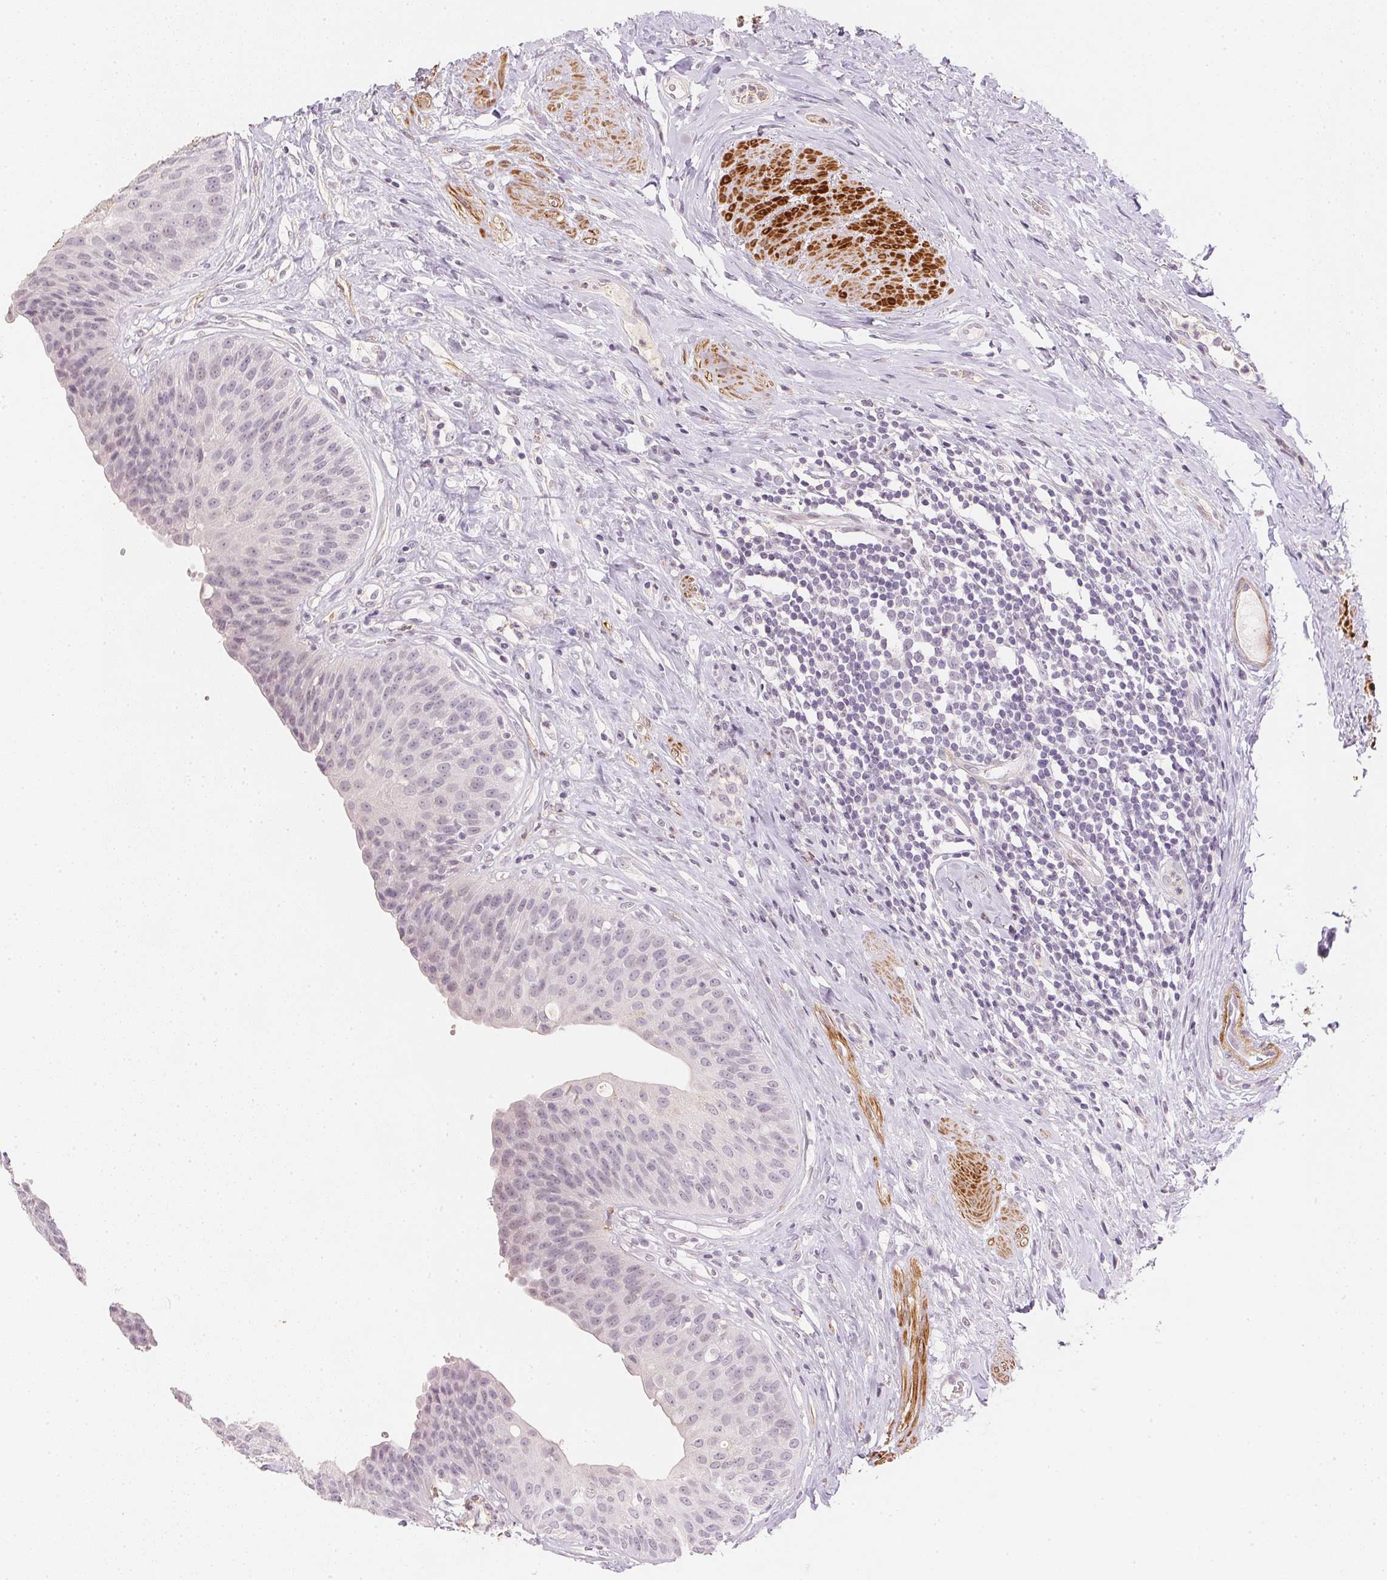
{"staining": {"intensity": "negative", "quantity": "none", "location": "none"}, "tissue": "urinary bladder", "cell_type": "Urothelial cells", "image_type": "normal", "snomed": [{"axis": "morphology", "description": "Normal tissue, NOS"}, {"axis": "topography", "description": "Urinary bladder"}], "caption": "This is a photomicrograph of immunohistochemistry (IHC) staining of unremarkable urinary bladder, which shows no staining in urothelial cells. (IHC, brightfield microscopy, high magnification).", "gene": "SMTN", "patient": {"sex": "female", "age": 56}}